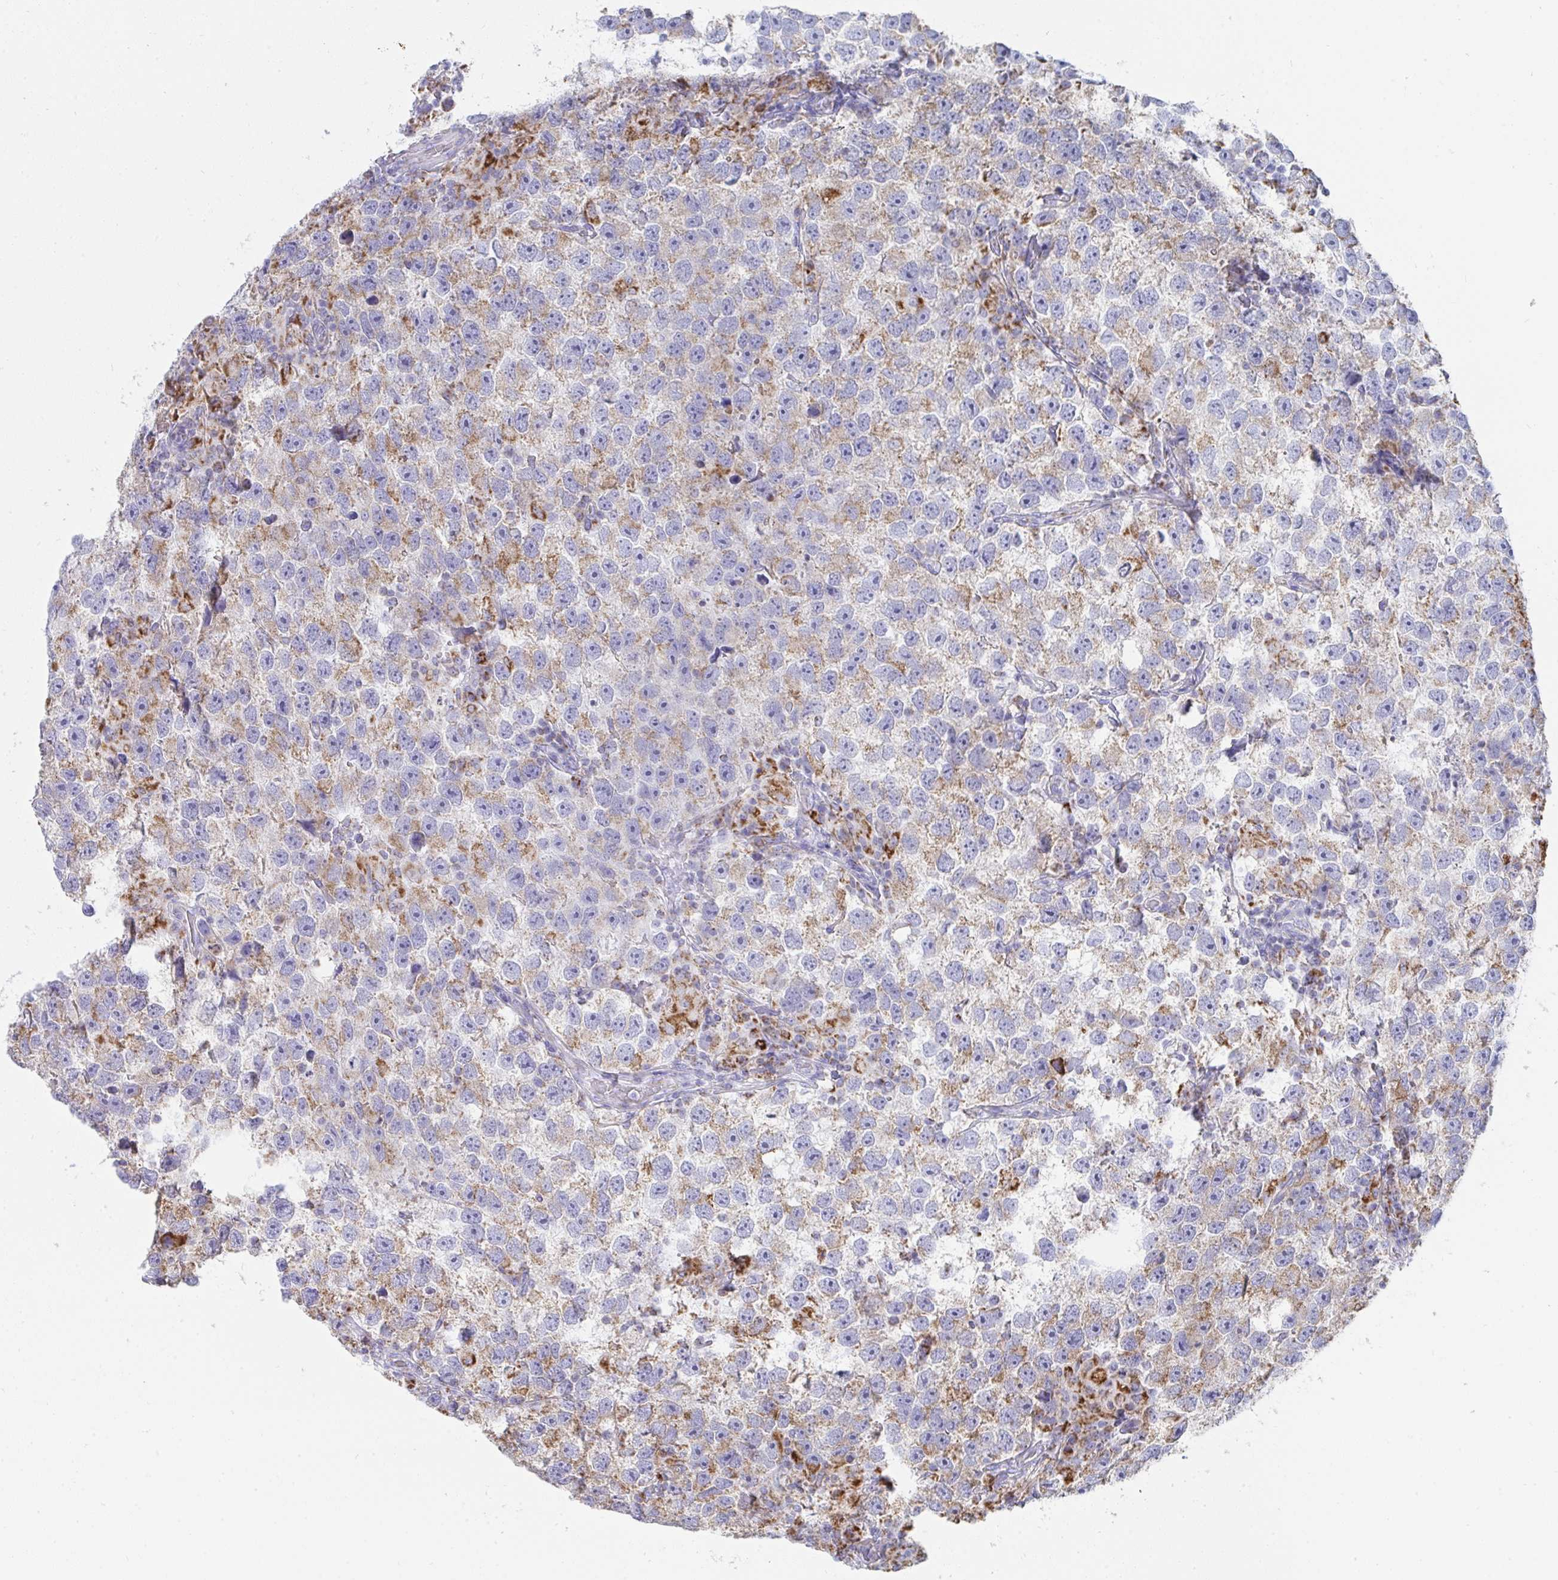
{"staining": {"intensity": "moderate", "quantity": "25%-75%", "location": "cytoplasmic/membranous"}, "tissue": "testis cancer", "cell_type": "Tumor cells", "image_type": "cancer", "snomed": [{"axis": "morphology", "description": "Seminoma, NOS"}, {"axis": "topography", "description": "Testis"}], "caption": "Seminoma (testis) stained for a protein exhibits moderate cytoplasmic/membranous positivity in tumor cells.", "gene": "AIFM1", "patient": {"sex": "male", "age": 26}}